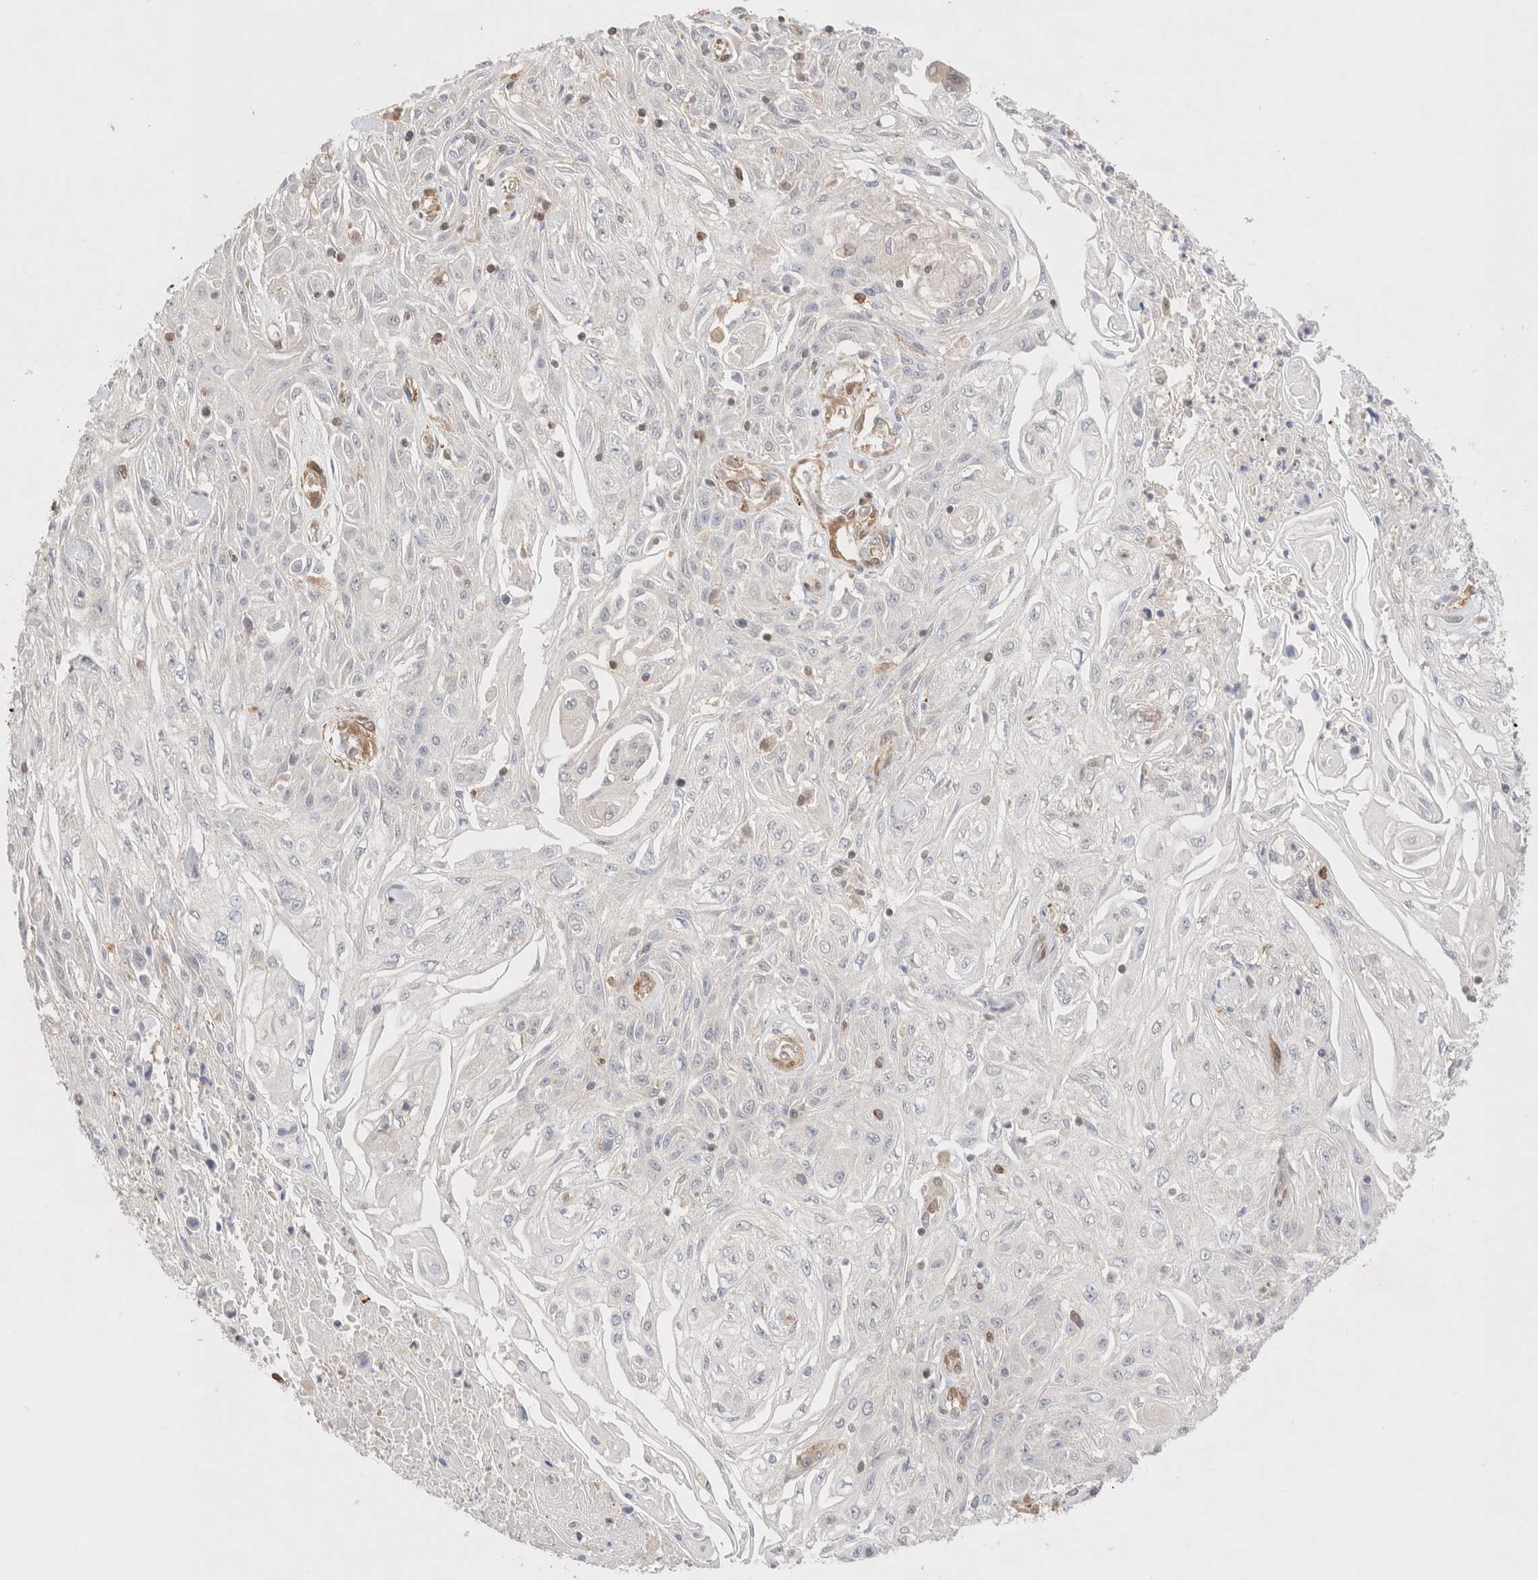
{"staining": {"intensity": "negative", "quantity": "none", "location": "none"}, "tissue": "skin cancer", "cell_type": "Tumor cells", "image_type": "cancer", "snomed": [{"axis": "morphology", "description": "Squamous cell carcinoma, NOS"}, {"axis": "morphology", "description": "Squamous cell carcinoma, metastatic, NOS"}, {"axis": "topography", "description": "Skin"}, {"axis": "topography", "description": "Lymph node"}], "caption": "Protein analysis of skin cancer (squamous cell carcinoma) demonstrates no significant expression in tumor cells.", "gene": "STARD10", "patient": {"sex": "male", "age": 75}}